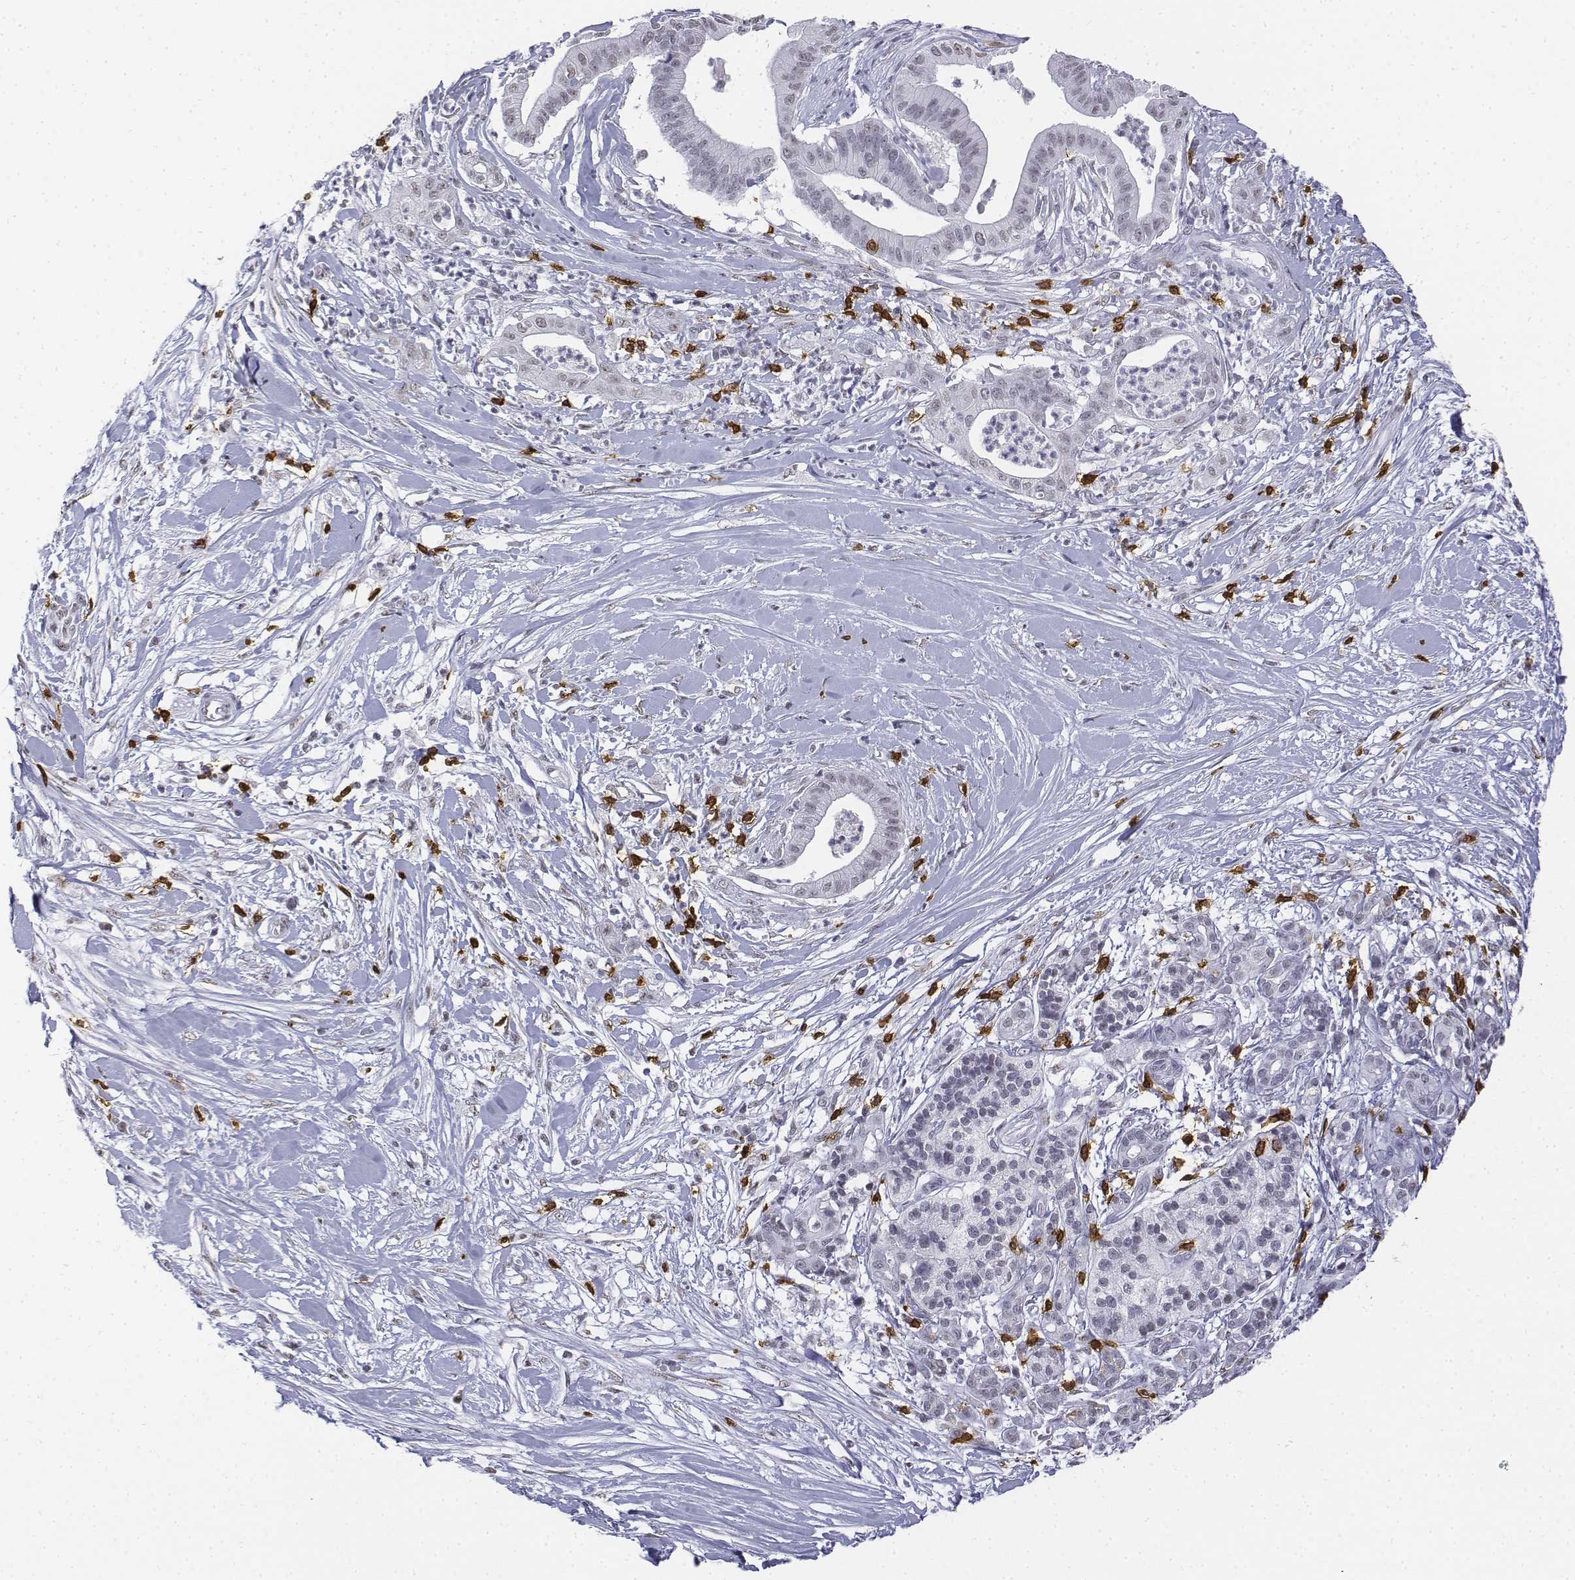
{"staining": {"intensity": "negative", "quantity": "none", "location": "none"}, "tissue": "pancreatic cancer", "cell_type": "Tumor cells", "image_type": "cancer", "snomed": [{"axis": "morphology", "description": "Normal tissue, NOS"}, {"axis": "morphology", "description": "Adenocarcinoma, NOS"}, {"axis": "topography", "description": "Lymph node"}, {"axis": "topography", "description": "Pancreas"}], "caption": "Tumor cells are negative for protein expression in human pancreatic adenocarcinoma. (Stains: DAB (3,3'-diaminobenzidine) immunohistochemistry with hematoxylin counter stain, Microscopy: brightfield microscopy at high magnification).", "gene": "CD3E", "patient": {"sex": "female", "age": 58}}